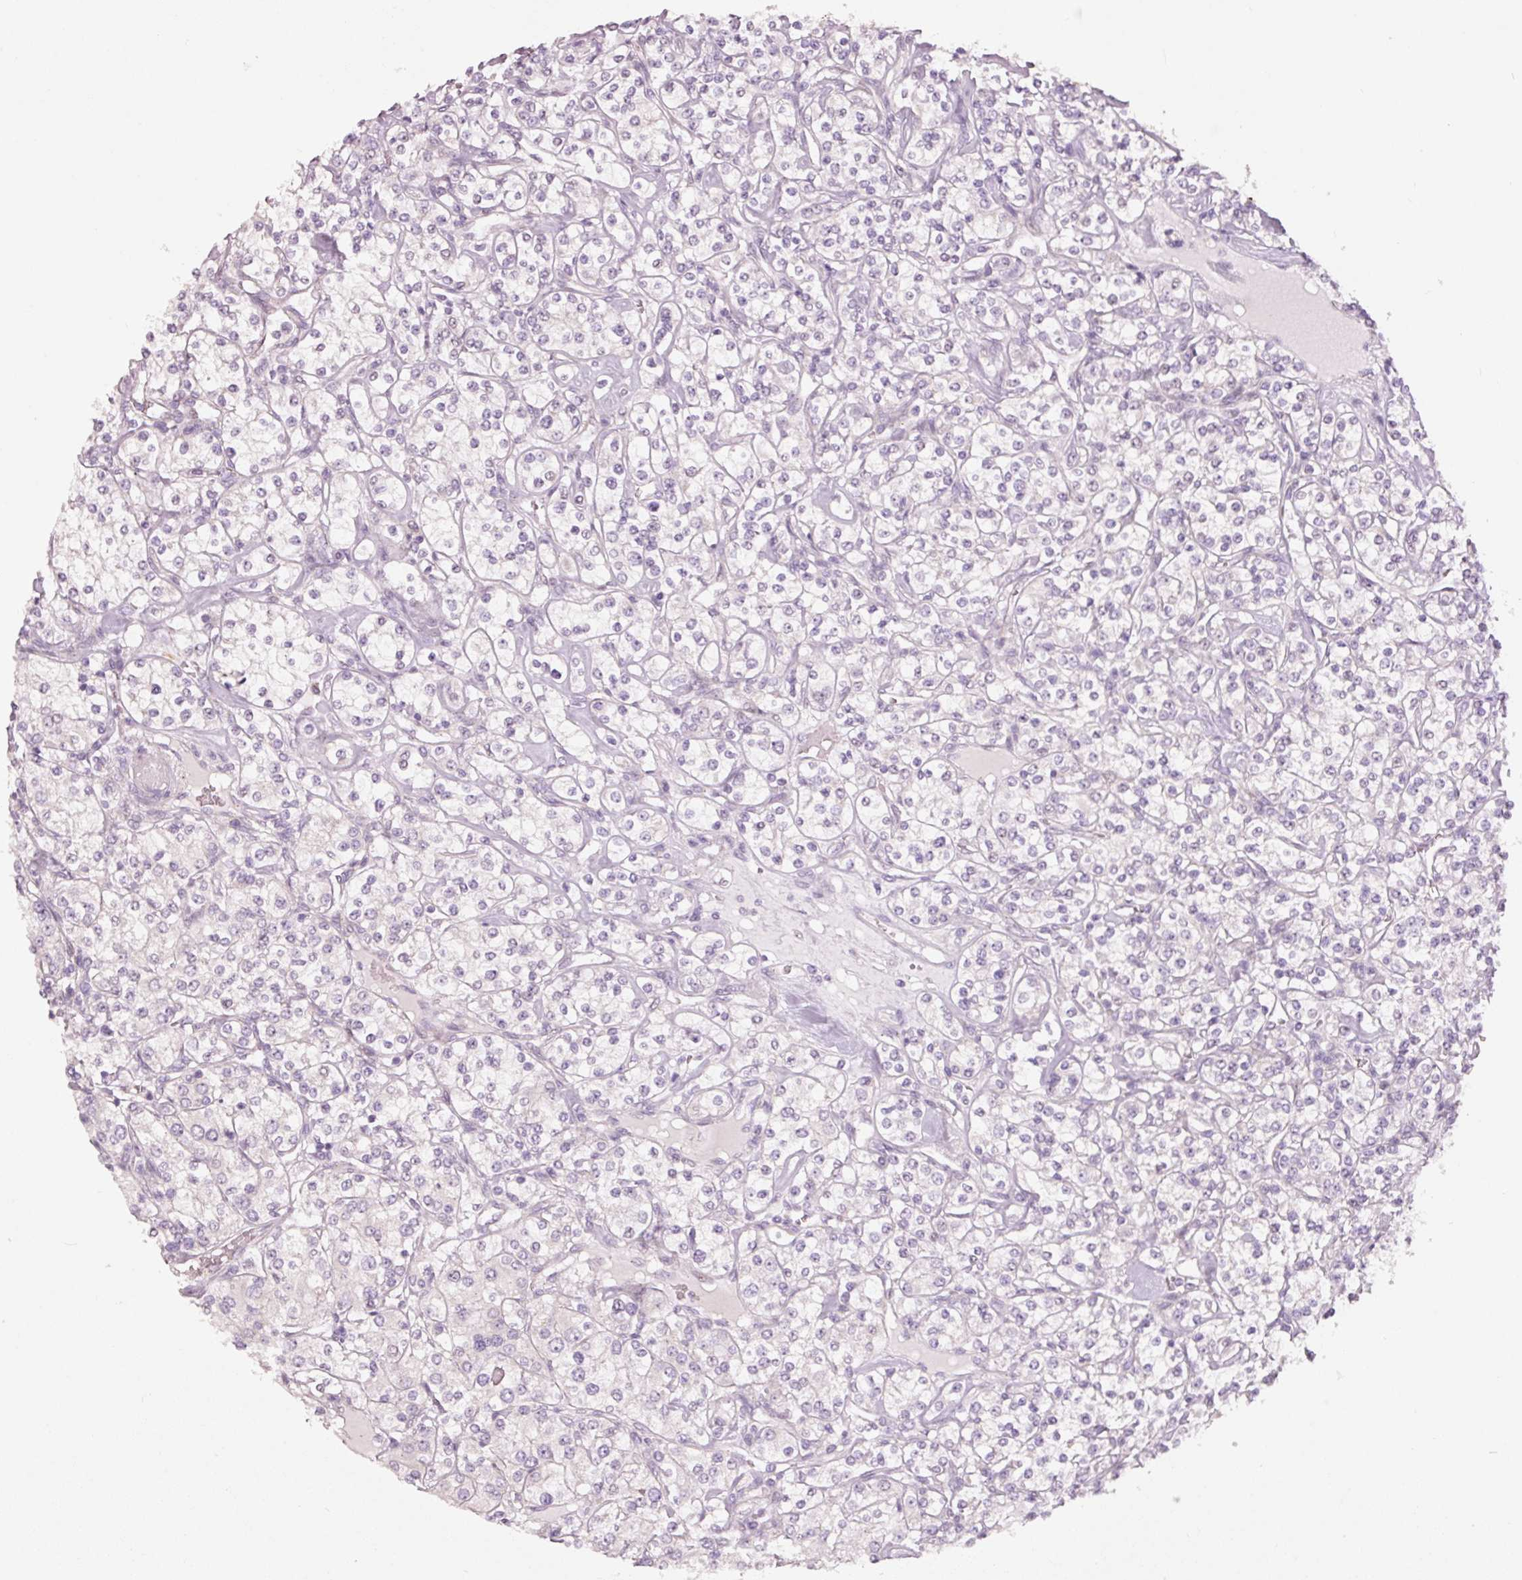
{"staining": {"intensity": "negative", "quantity": "none", "location": "none"}, "tissue": "renal cancer", "cell_type": "Tumor cells", "image_type": "cancer", "snomed": [{"axis": "morphology", "description": "Adenocarcinoma, NOS"}, {"axis": "topography", "description": "Kidney"}], "caption": "An immunohistochemistry (IHC) micrograph of renal cancer is shown. There is no staining in tumor cells of renal cancer. (DAB (3,3'-diaminobenzidine) immunohistochemistry (IHC) with hematoxylin counter stain).", "gene": "DAPP1", "patient": {"sex": "male", "age": 77}}